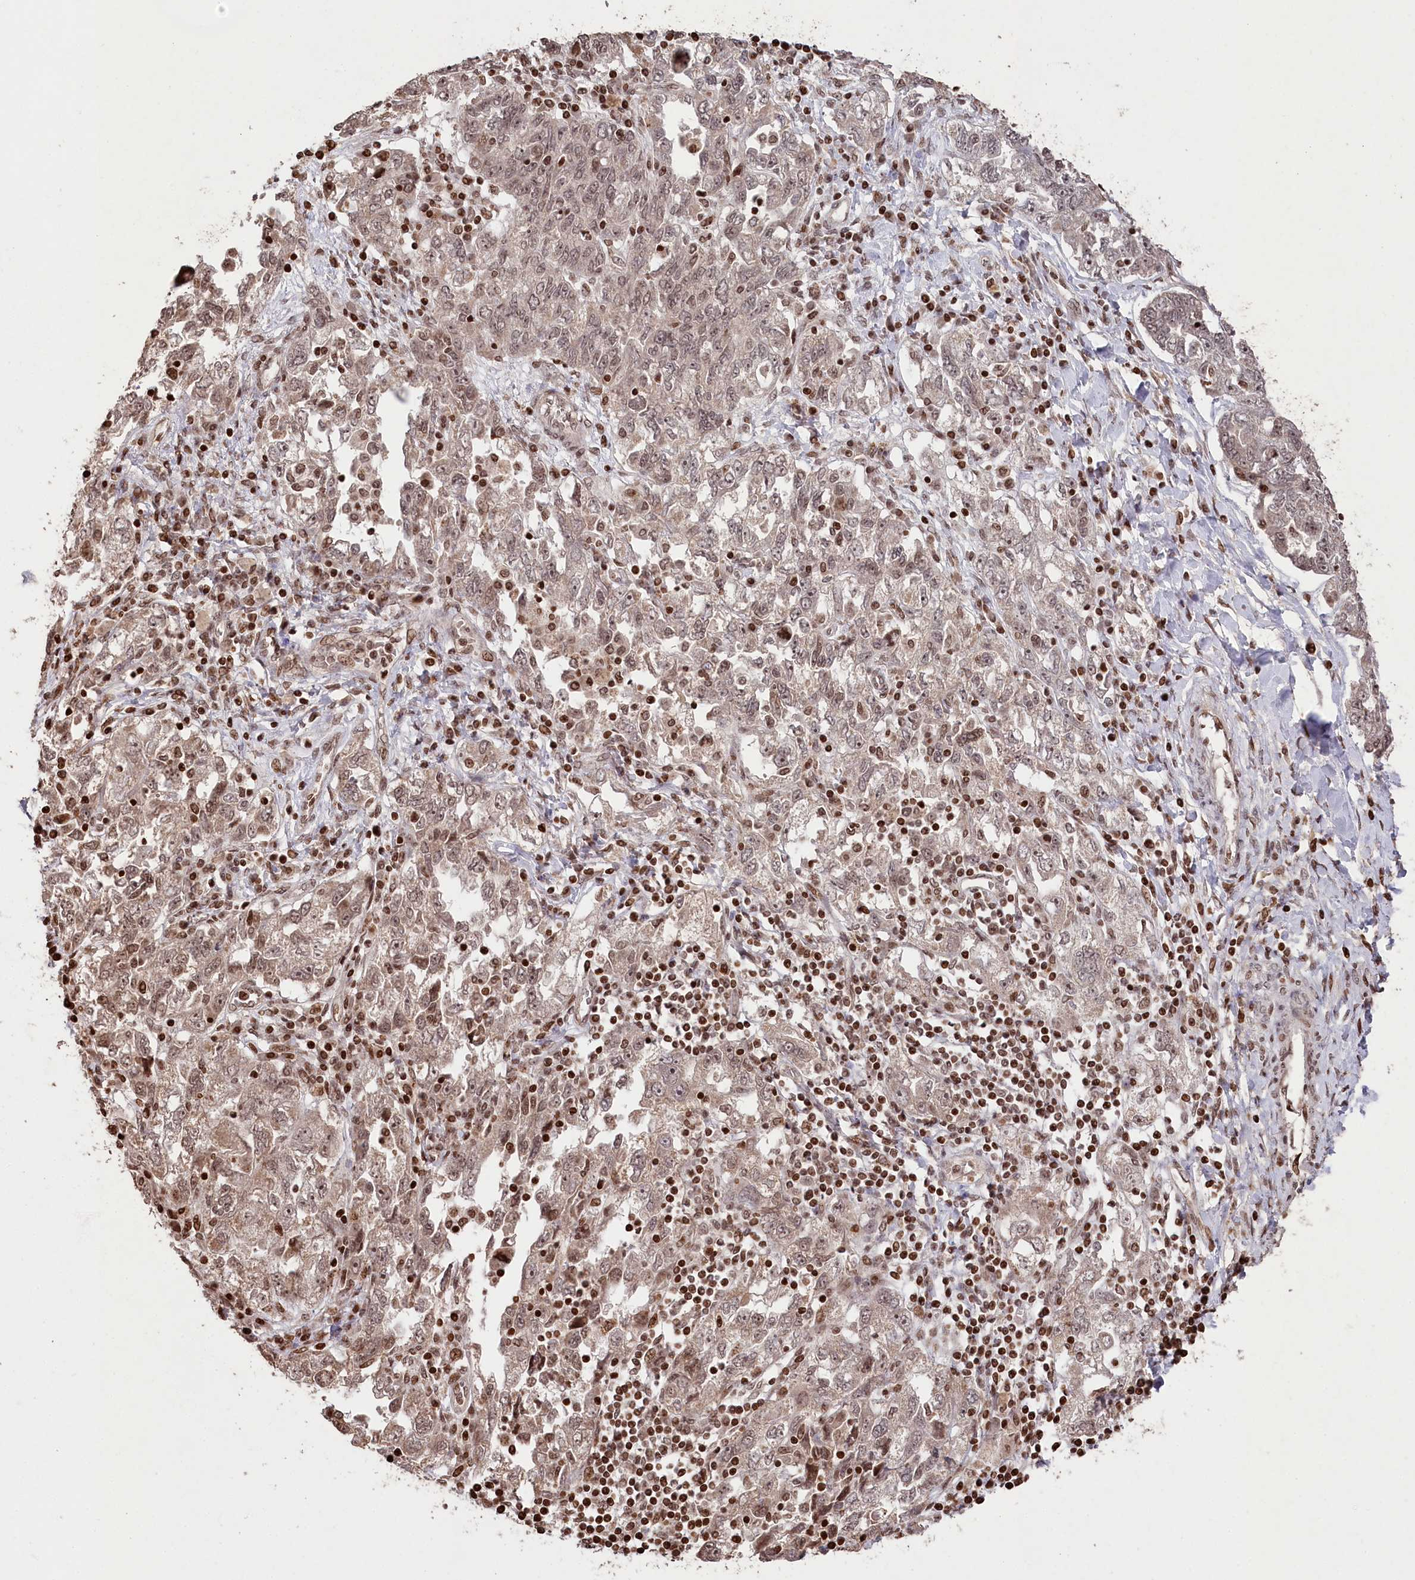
{"staining": {"intensity": "moderate", "quantity": ">75%", "location": "nuclear"}, "tissue": "ovarian cancer", "cell_type": "Tumor cells", "image_type": "cancer", "snomed": [{"axis": "morphology", "description": "Carcinoma, NOS"}, {"axis": "morphology", "description": "Cystadenocarcinoma, serous, NOS"}, {"axis": "topography", "description": "Ovary"}], "caption": "Ovarian cancer (serous cystadenocarcinoma) stained for a protein displays moderate nuclear positivity in tumor cells.", "gene": "CCSER2", "patient": {"sex": "female", "age": 69}}